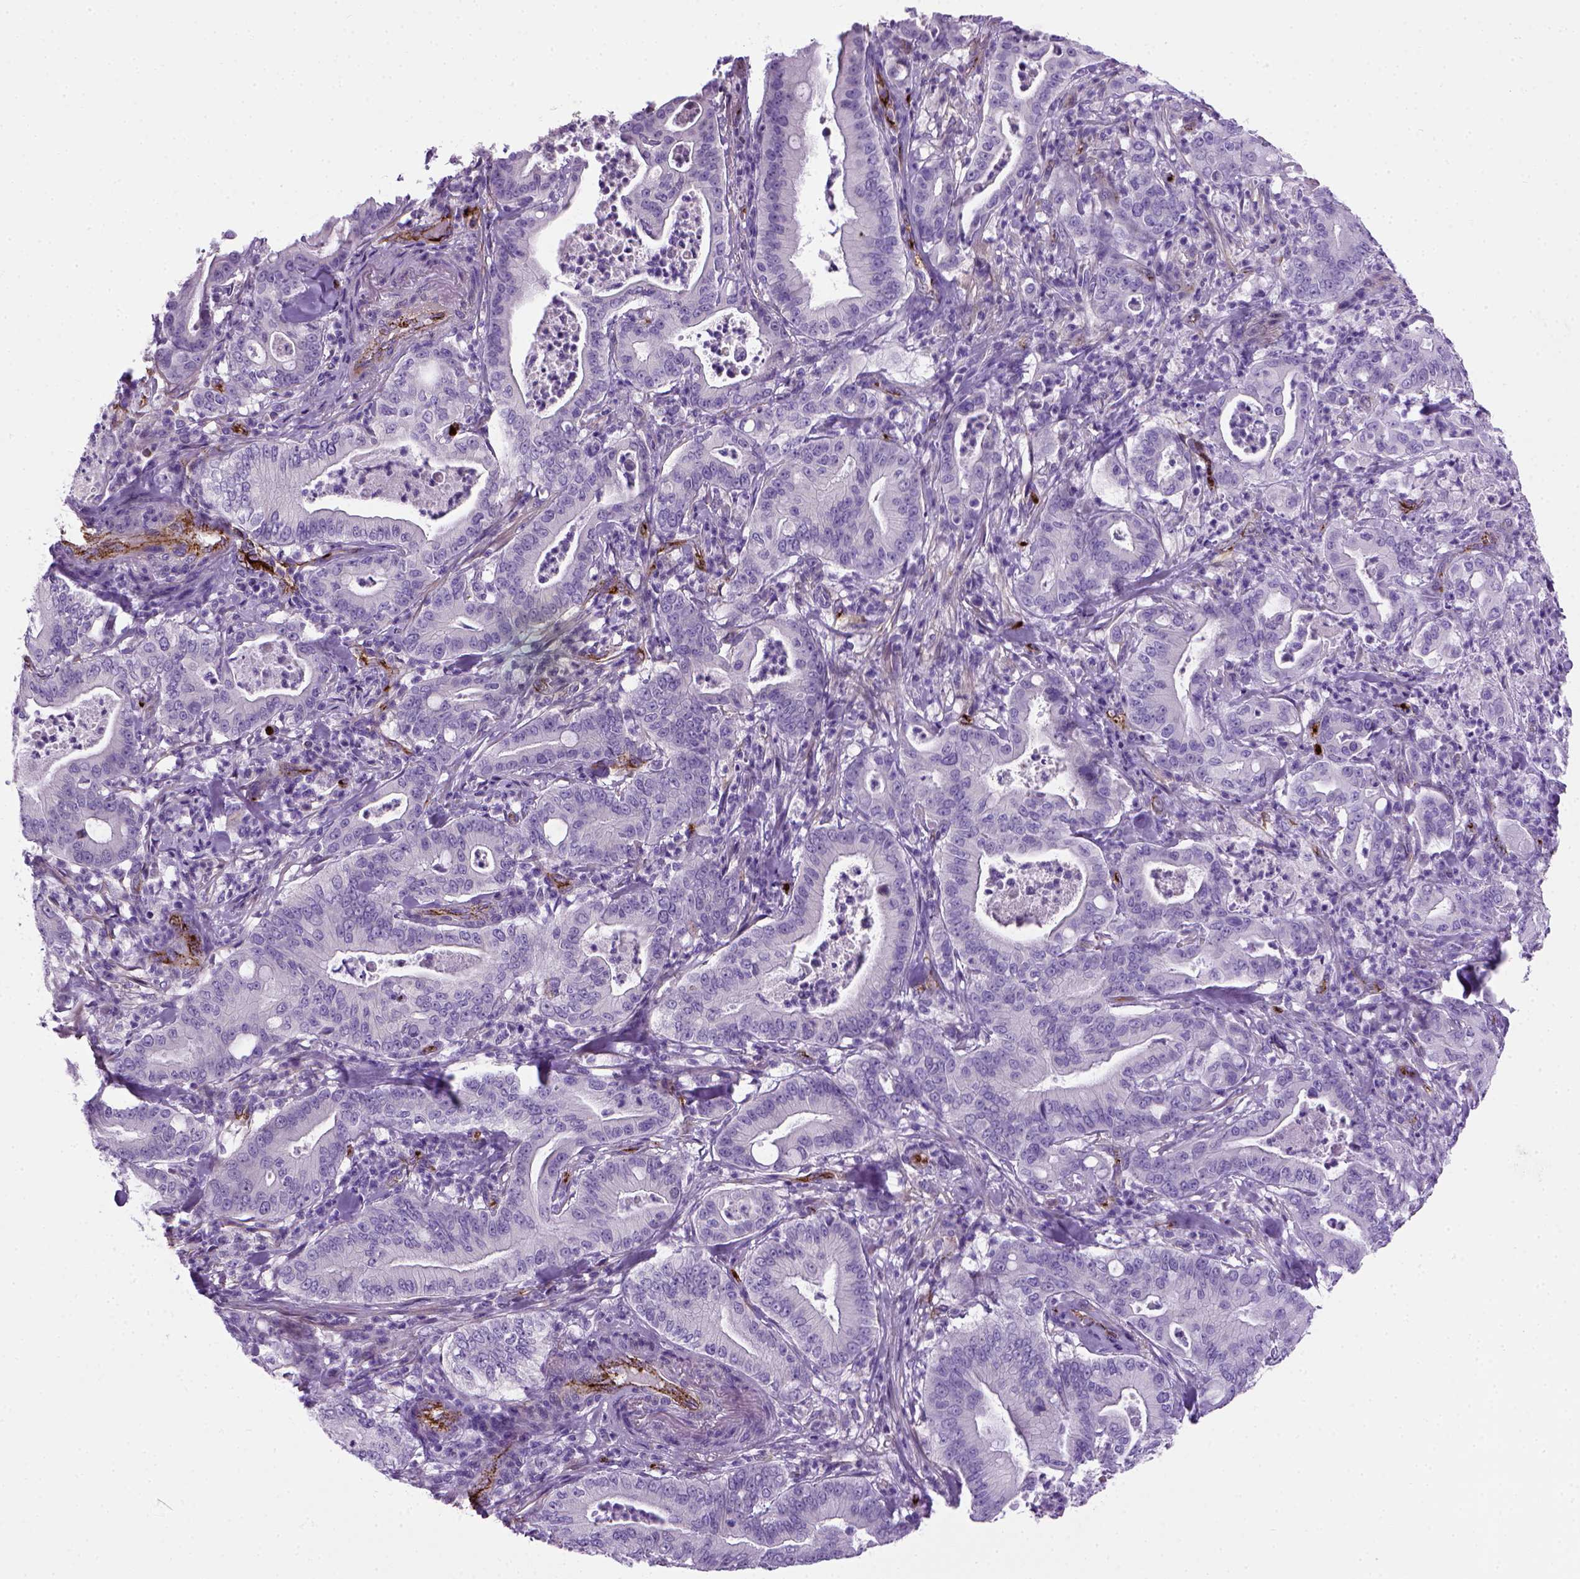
{"staining": {"intensity": "negative", "quantity": "none", "location": "none"}, "tissue": "pancreatic cancer", "cell_type": "Tumor cells", "image_type": "cancer", "snomed": [{"axis": "morphology", "description": "Adenocarcinoma, NOS"}, {"axis": "topography", "description": "Pancreas"}], "caption": "Immunohistochemical staining of human pancreatic adenocarcinoma demonstrates no significant staining in tumor cells.", "gene": "VWF", "patient": {"sex": "male", "age": 71}}